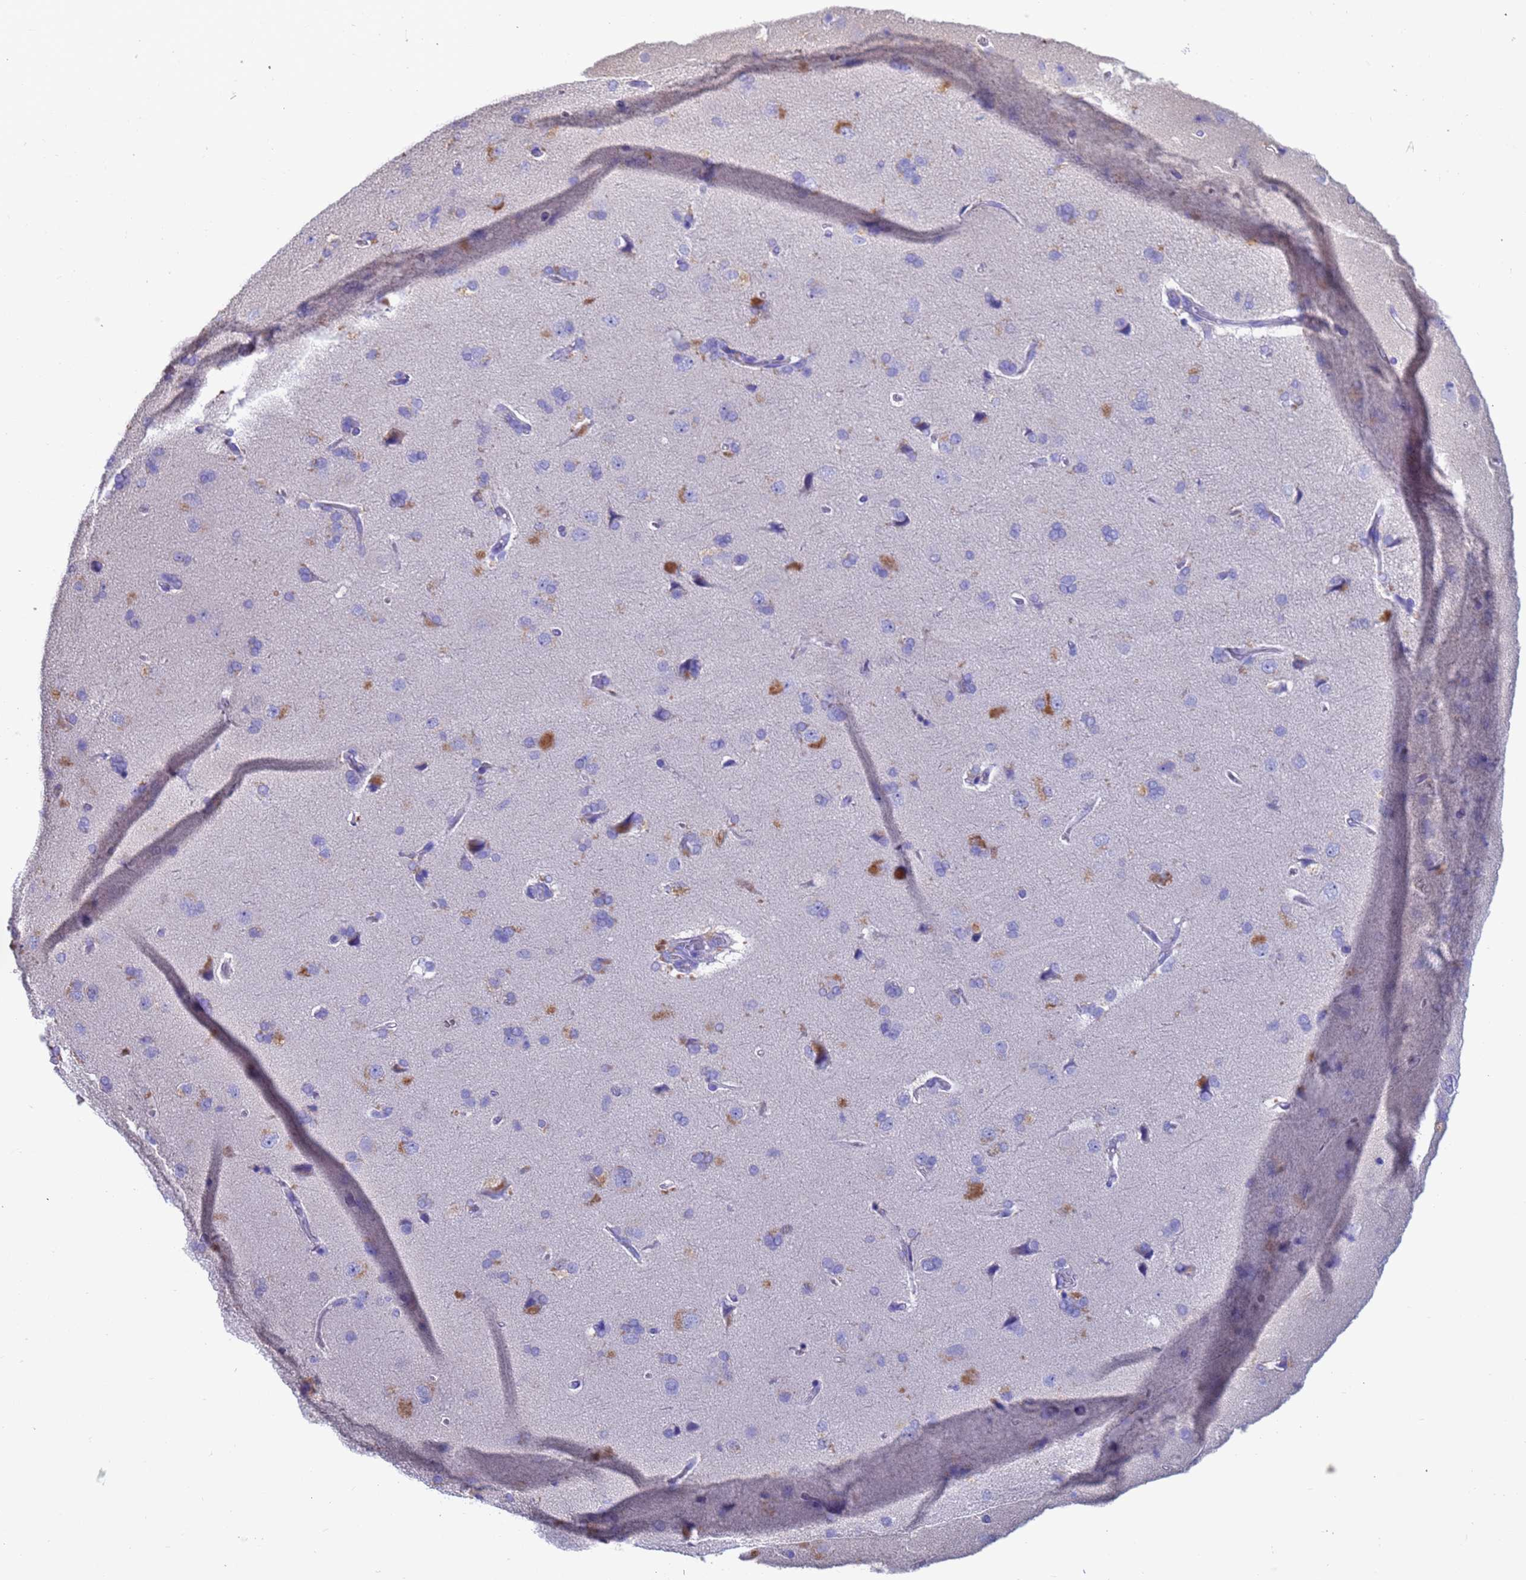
{"staining": {"intensity": "negative", "quantity": "none", "location": "none"}, "tissue": "cerebral cortex", "cell_type": "Endothelial cells", "image_type": "normal", "snomed": [{"axis": "morphology", "description": "Normal tissue, NOS"}, {"axis": "topography", "description": "Cerebral cortex"}], "caption": "DAB immunohistochemical staining of unremarkable human cerebral cortex displays no significant expression in endothelial cells.", "gene": "SRL", "patient": {"sex": "male", "age": 62}}